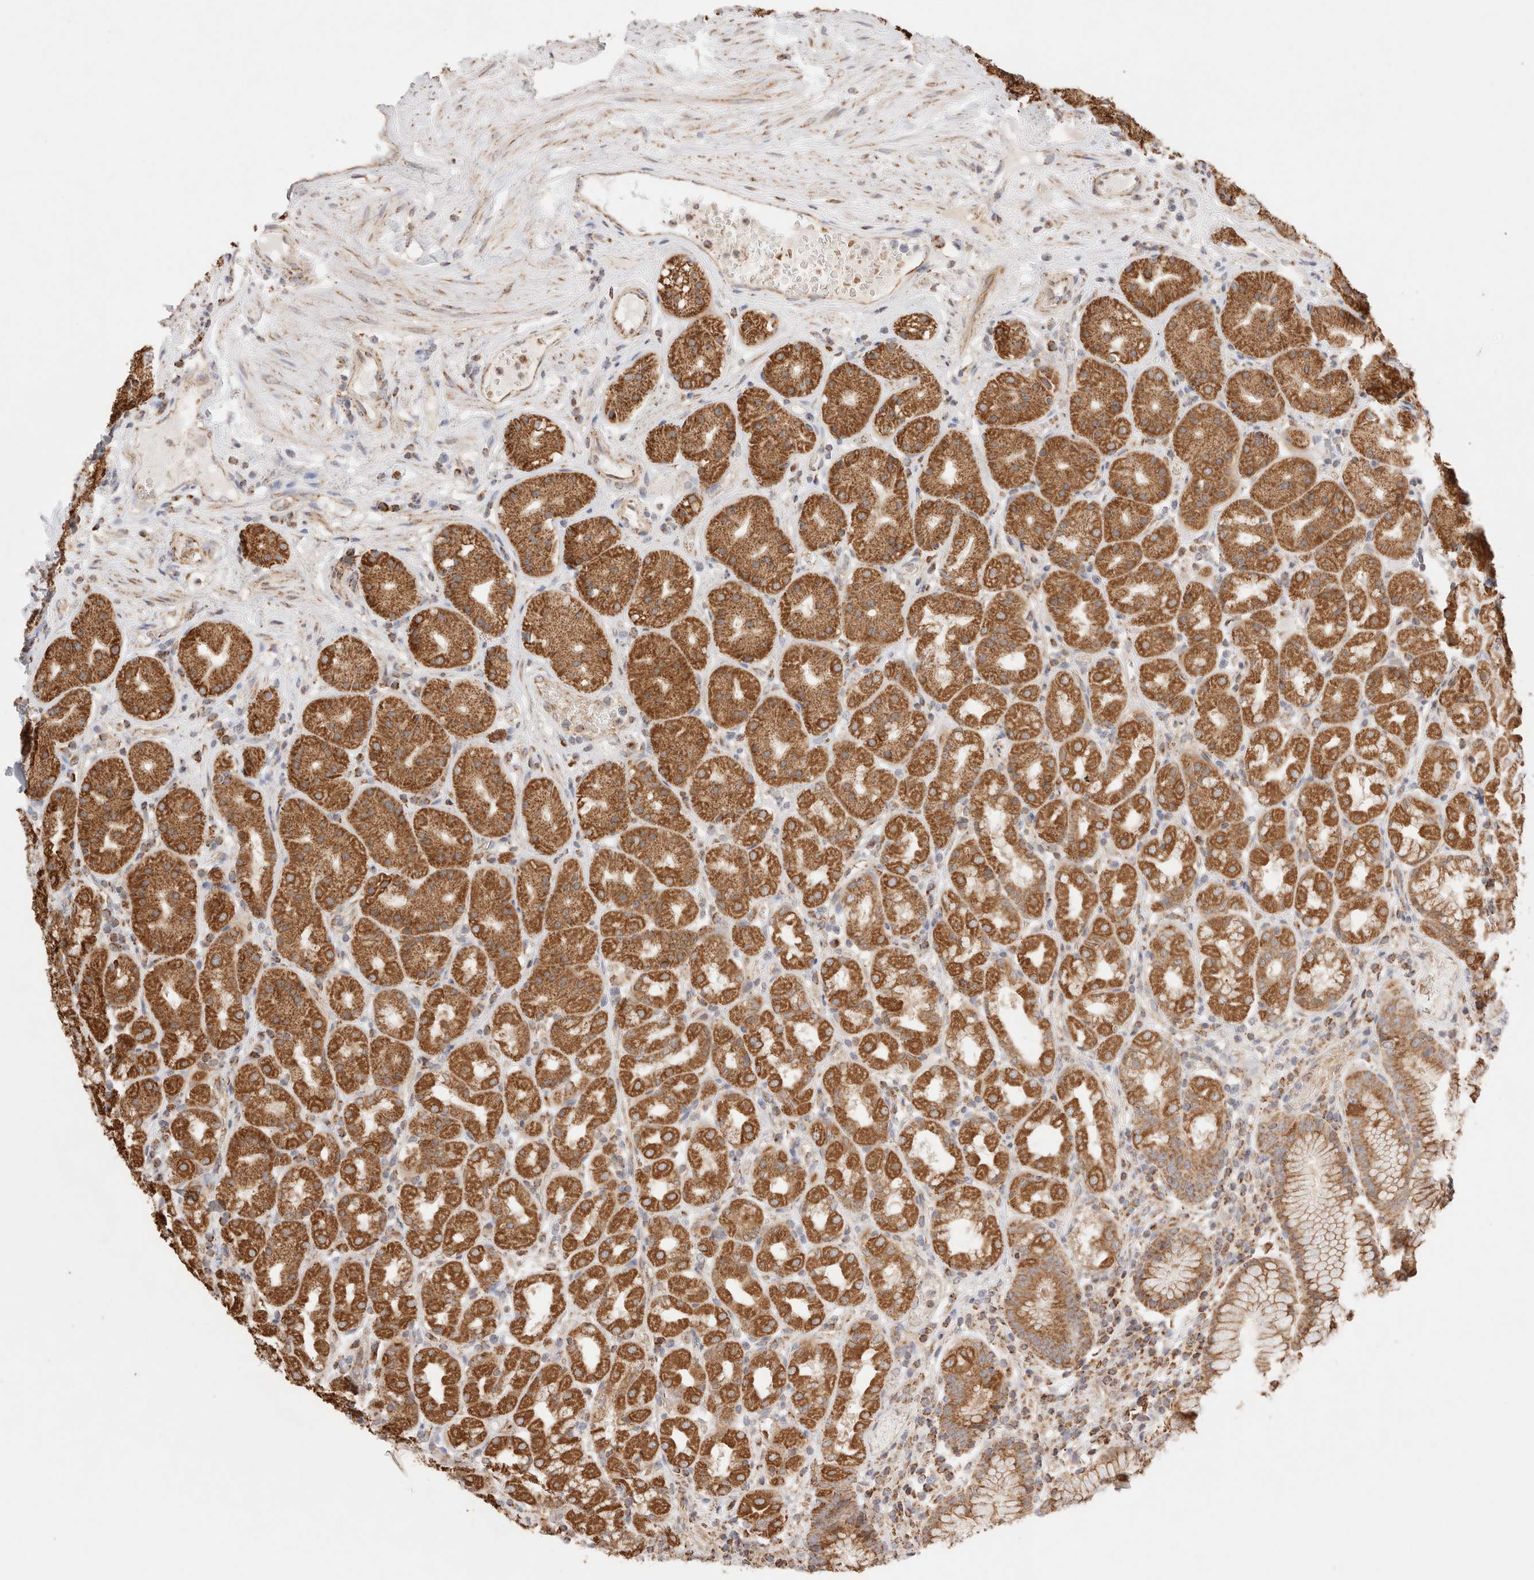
{"staining": {"intensity": "moderate", "quantity": ">75%", "location": "cytoplasmic/membranous"}, "tissue": "stomach", "cell_type": "Glandular cells", "image_type": "normal", "snomed": [{"axis": "morphology", "description": "Normal tissue, NOS"}, {"axis": "topography", "description": "Stomach, lower"}], "caption": "An image showing moderate cytoplasmic/membranous expression in about >75% of glandular cells in normal stomach, as visualized by brown immunohistochemical staining.", "gene": "TMPPE", "patient": {"sex": "female", "age": 56}}